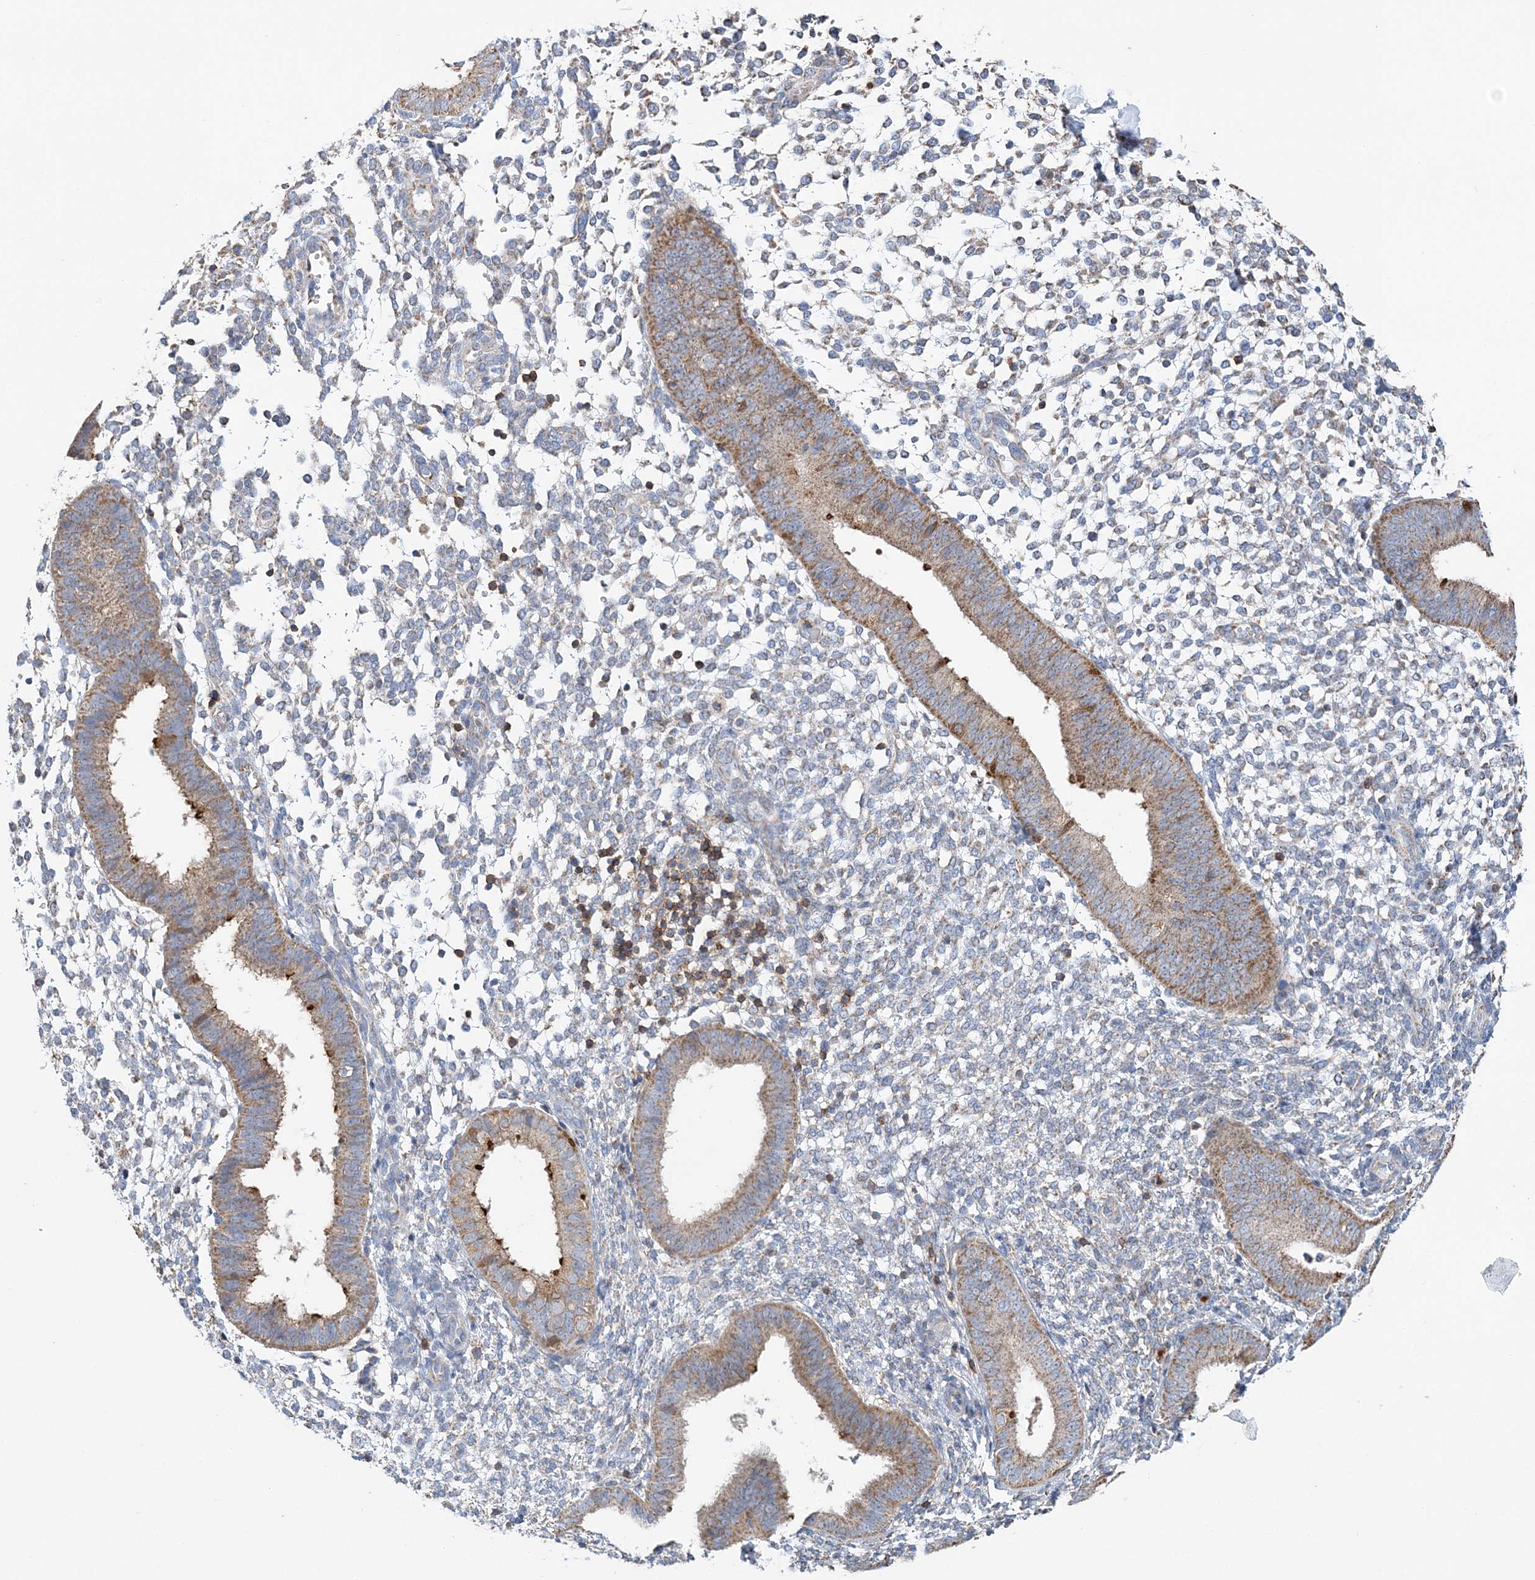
{"staining": {"intensity": "moderate", "quantity": "<25%", "location": "cytoplasmic/membranous"}, "tissue": "endometrium", "cell_type": "Cells in endometrial stroma", "image_type": "normal", "snomed": [{"axis": "morphology", "description": "Normal tissue, NOS"}, {"axis": "topography", "description": "Uterus"}, {"axis": "topography", "description": "Endometrium"}], "caption": "Cells in endometrial stroma exhibit low levels of moderate cytoplasmic/membranous staining in about <25% of cells in normal endometrium. The staining was performed using DAB, with brown indicating positive protein expression. Nuclei are stained blue with hematoxylin.", "gene": "TTC32", "patient": {"sex": "female", "age": 48}}